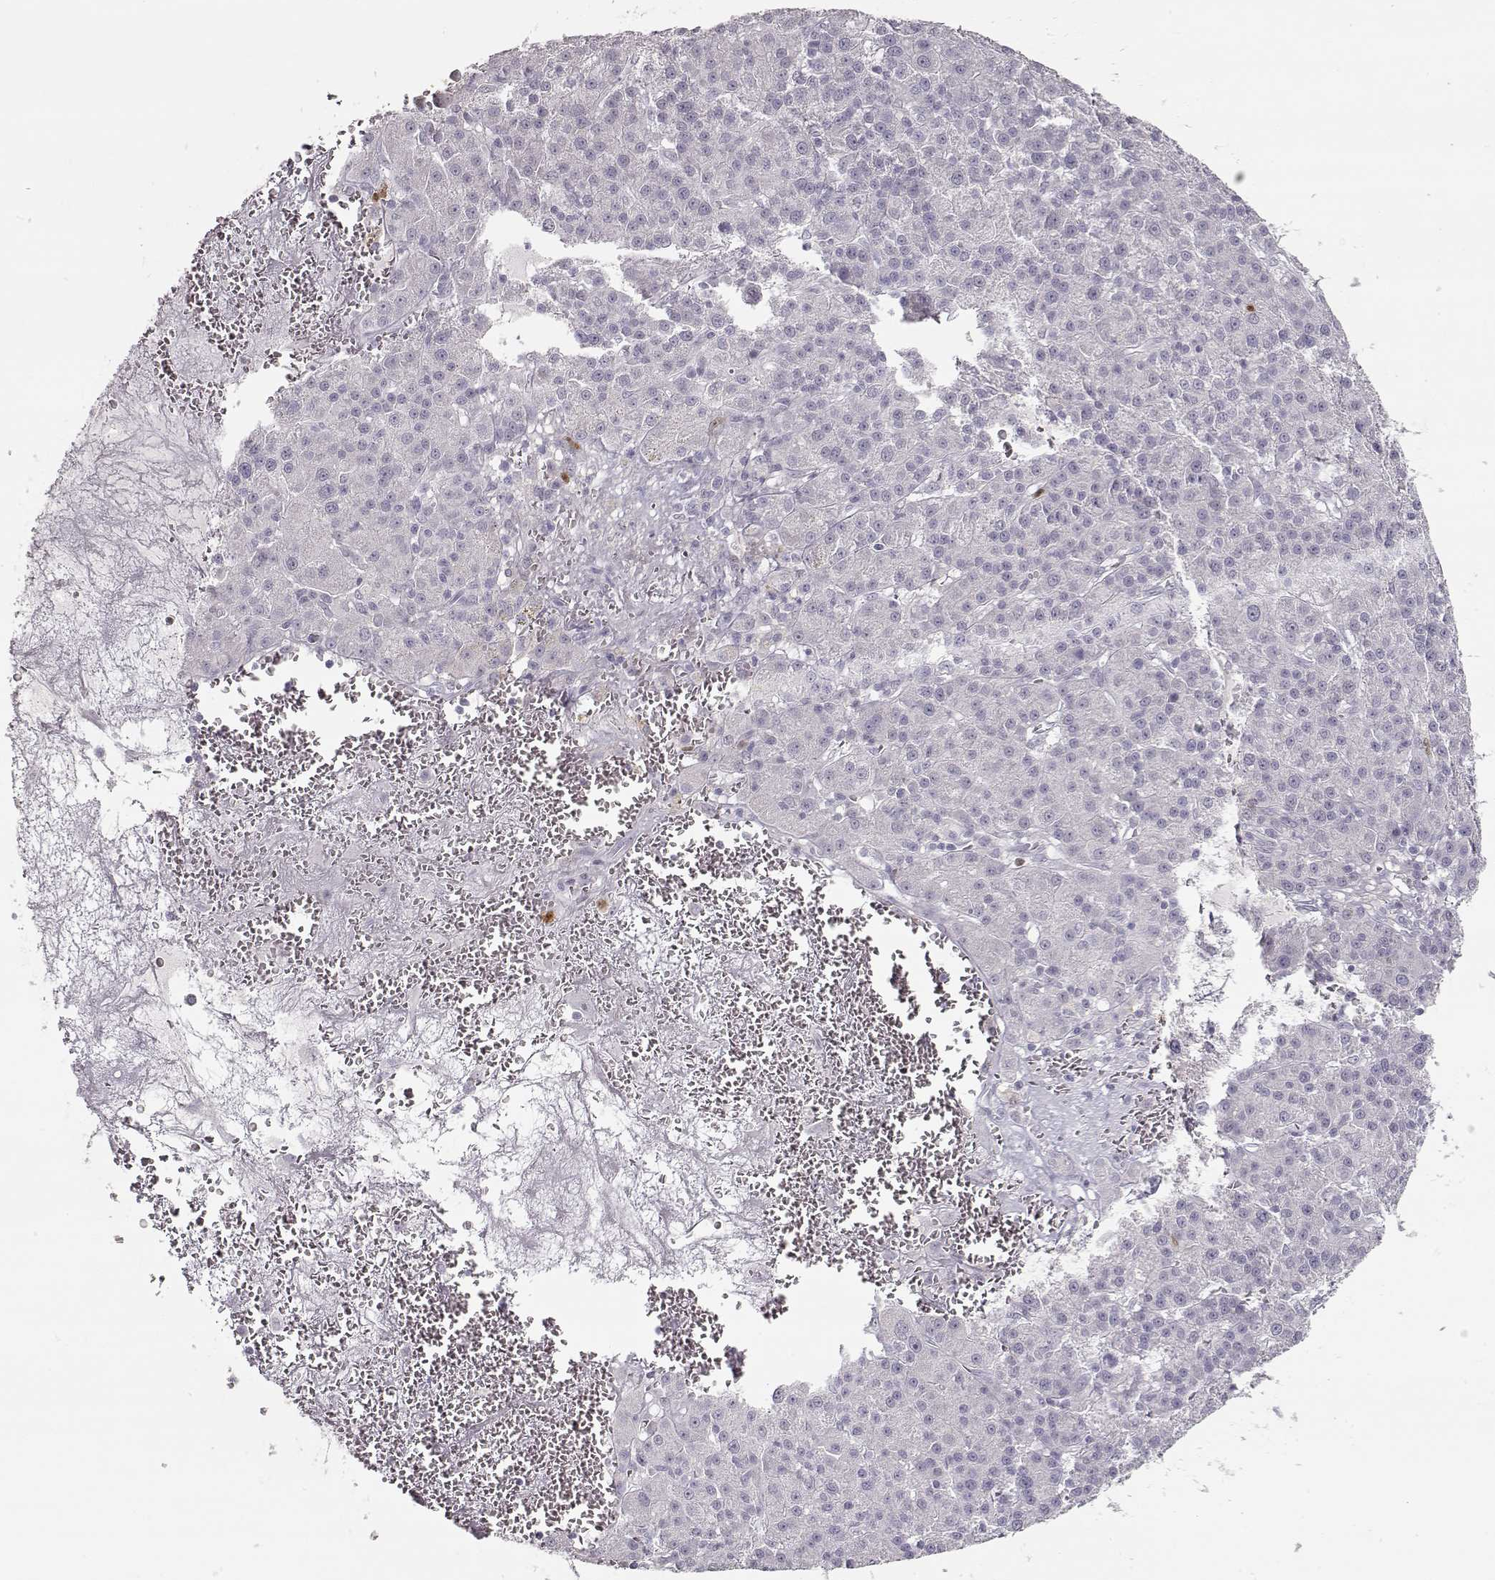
{"staining": {"intensity": "negative", "quantity": "none", "location": "none"}, "tissue": "liver cancer", "cell_type": "Tumor cells", "image_type": "cancer", "snomed": [{"axis": "morphology", "description": "Carcinoma, Hepatocellular, NOS"}, {"axis": "topography", "description": "Liver"}], "caption": "Liver hepatocellular carcinoma stained for a protein using immunohistochemistry (IHC) shows no expression tumor cells.", "gene": "S100B", "patient": {"sex": "female", "age": 60}}